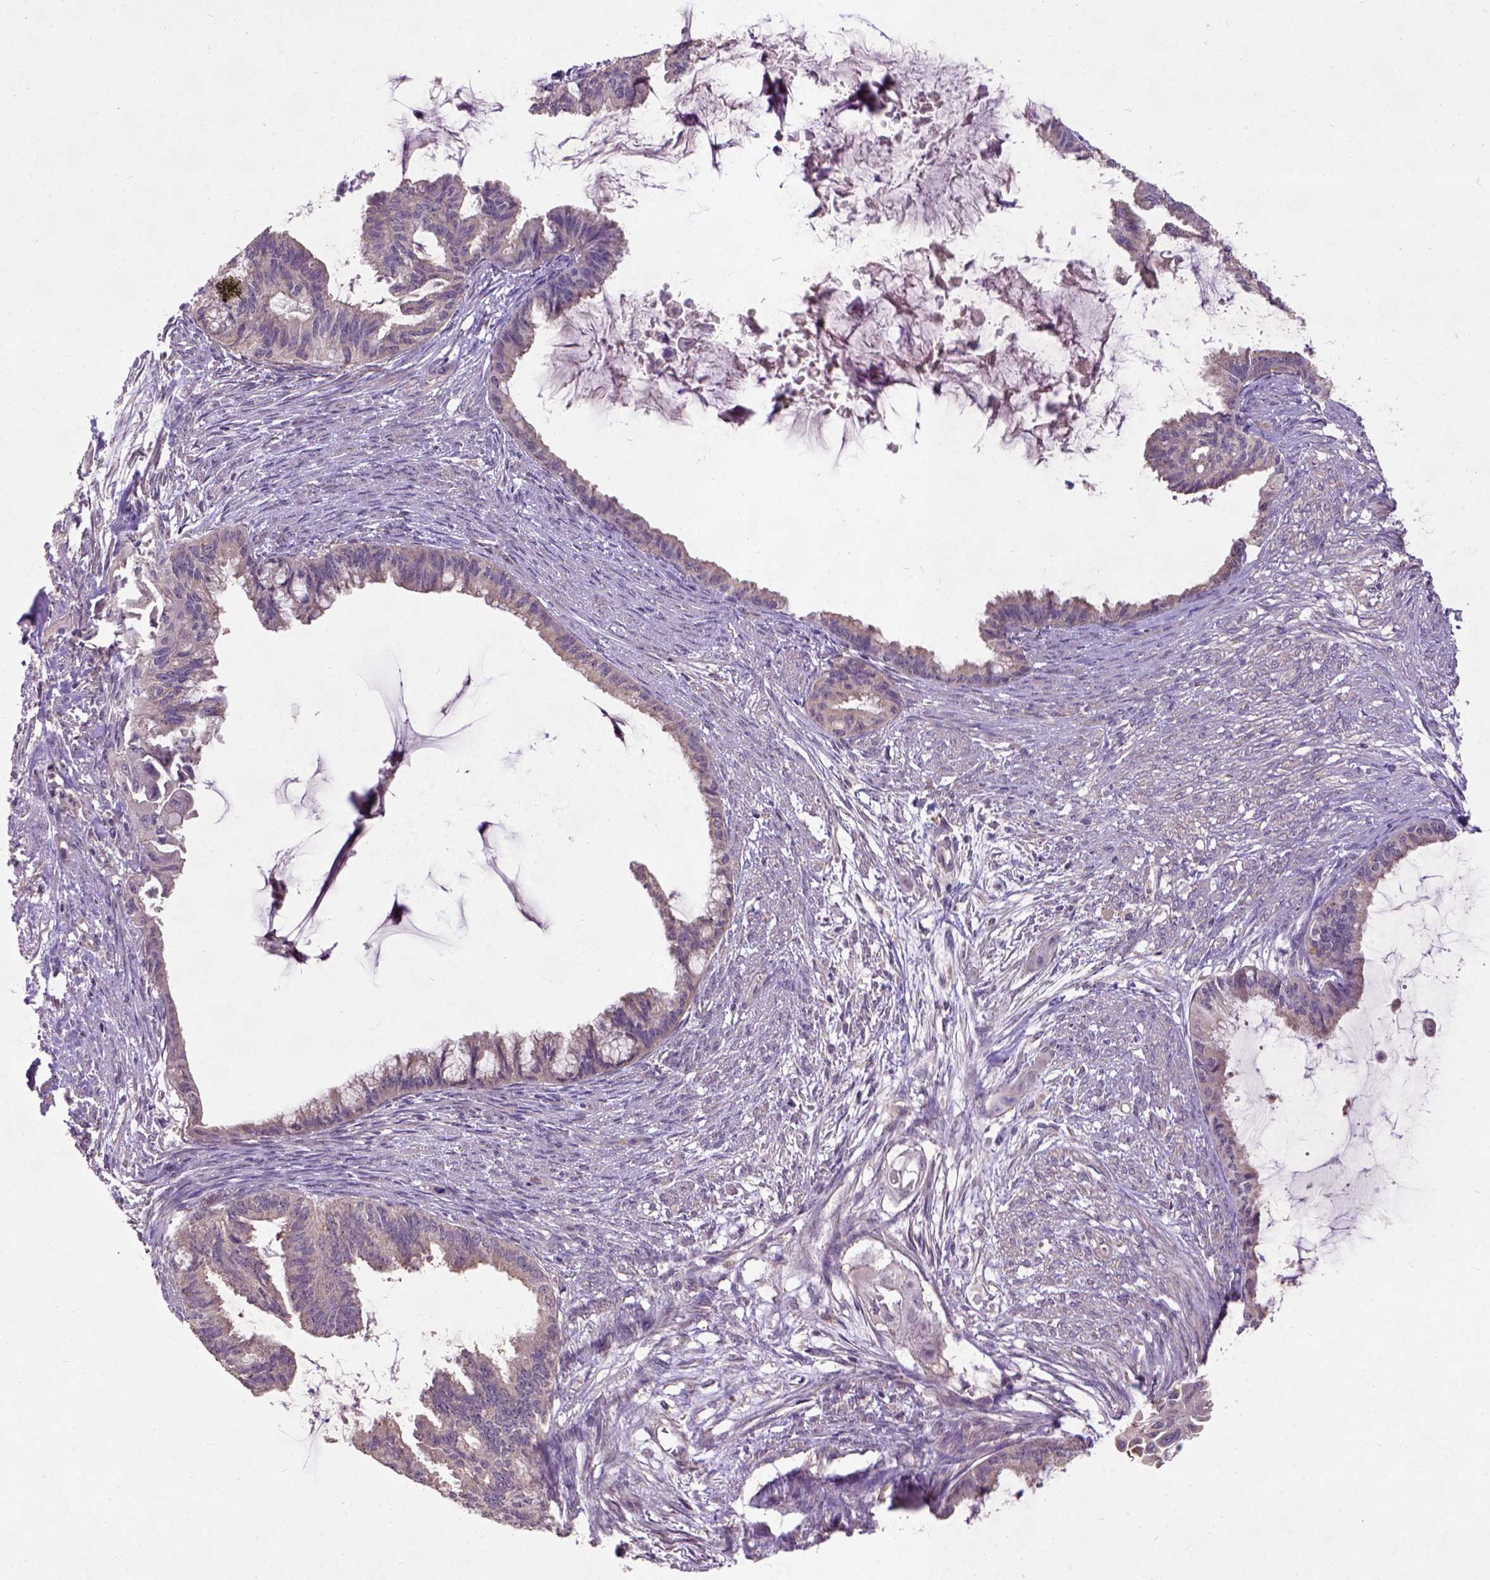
{"staining": {"intensity": "weak", "quantity": "25%-75%", "location": "cytoplasmic/membranous"}, "tissue": "endometrial cancer", "cell_type": "Tumor cells", "image_type": "cancer", "snomed": [{"axis": "morphology", "description": "Adenocarcinoma, NOS"}, {"axis": "topography", "description": "Endometrium"}], "caption": "IHC photomicrograph of neoplastic tissue: human adenocarcinoma (endometrial) stained using IHC demonstrates low levels of weak protein expression localized specifically in the cytoplasmic/membranous of tumor cells, appearing as a cytoplasmic/membranous brown color.", "gene": "KBTBD8", "patient": {"sex": "female", "age": 86}}